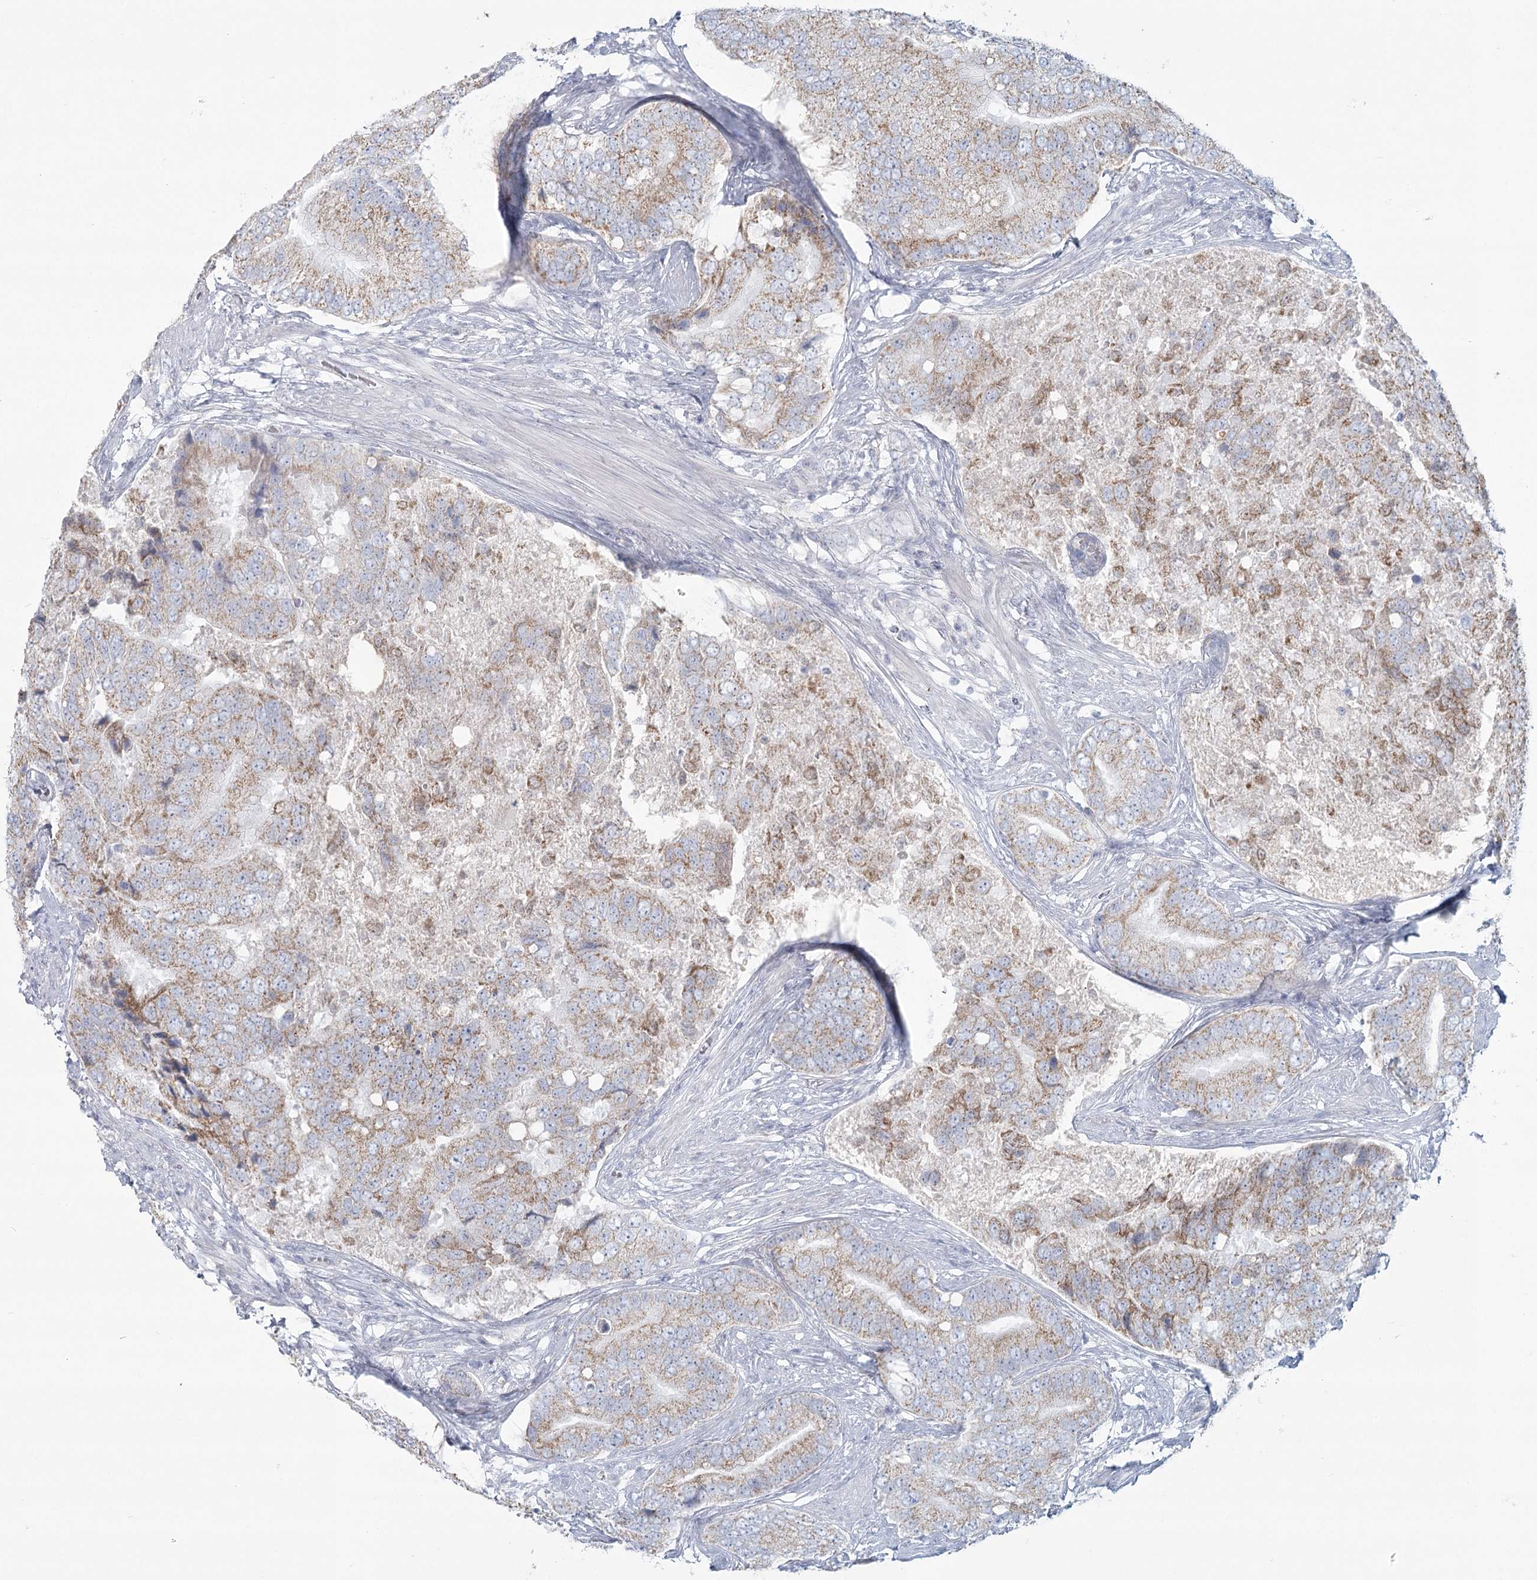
{"staining": {"intensity": "weak", "quantity": ">75%", "location": "cytoplasmic/membranous"}, "tissue": "prostate cancer", "cell_type": "Tumor cells", "image_type": "cancer", "snomed": [{"axis": "morphology", "description": "Adenocarcinoma, High grade"}, {"axis": "topography", "description": "Prostate"}], "caption": "The histopathology image exhibits immunohistochemical staining of prostate cancer. There is weak cytoplasmic/membranous expression is appreciated in approximately >75% of tumor cells.", "gene": "BPHL", "patient": {"sex": "male", "age": 70}}